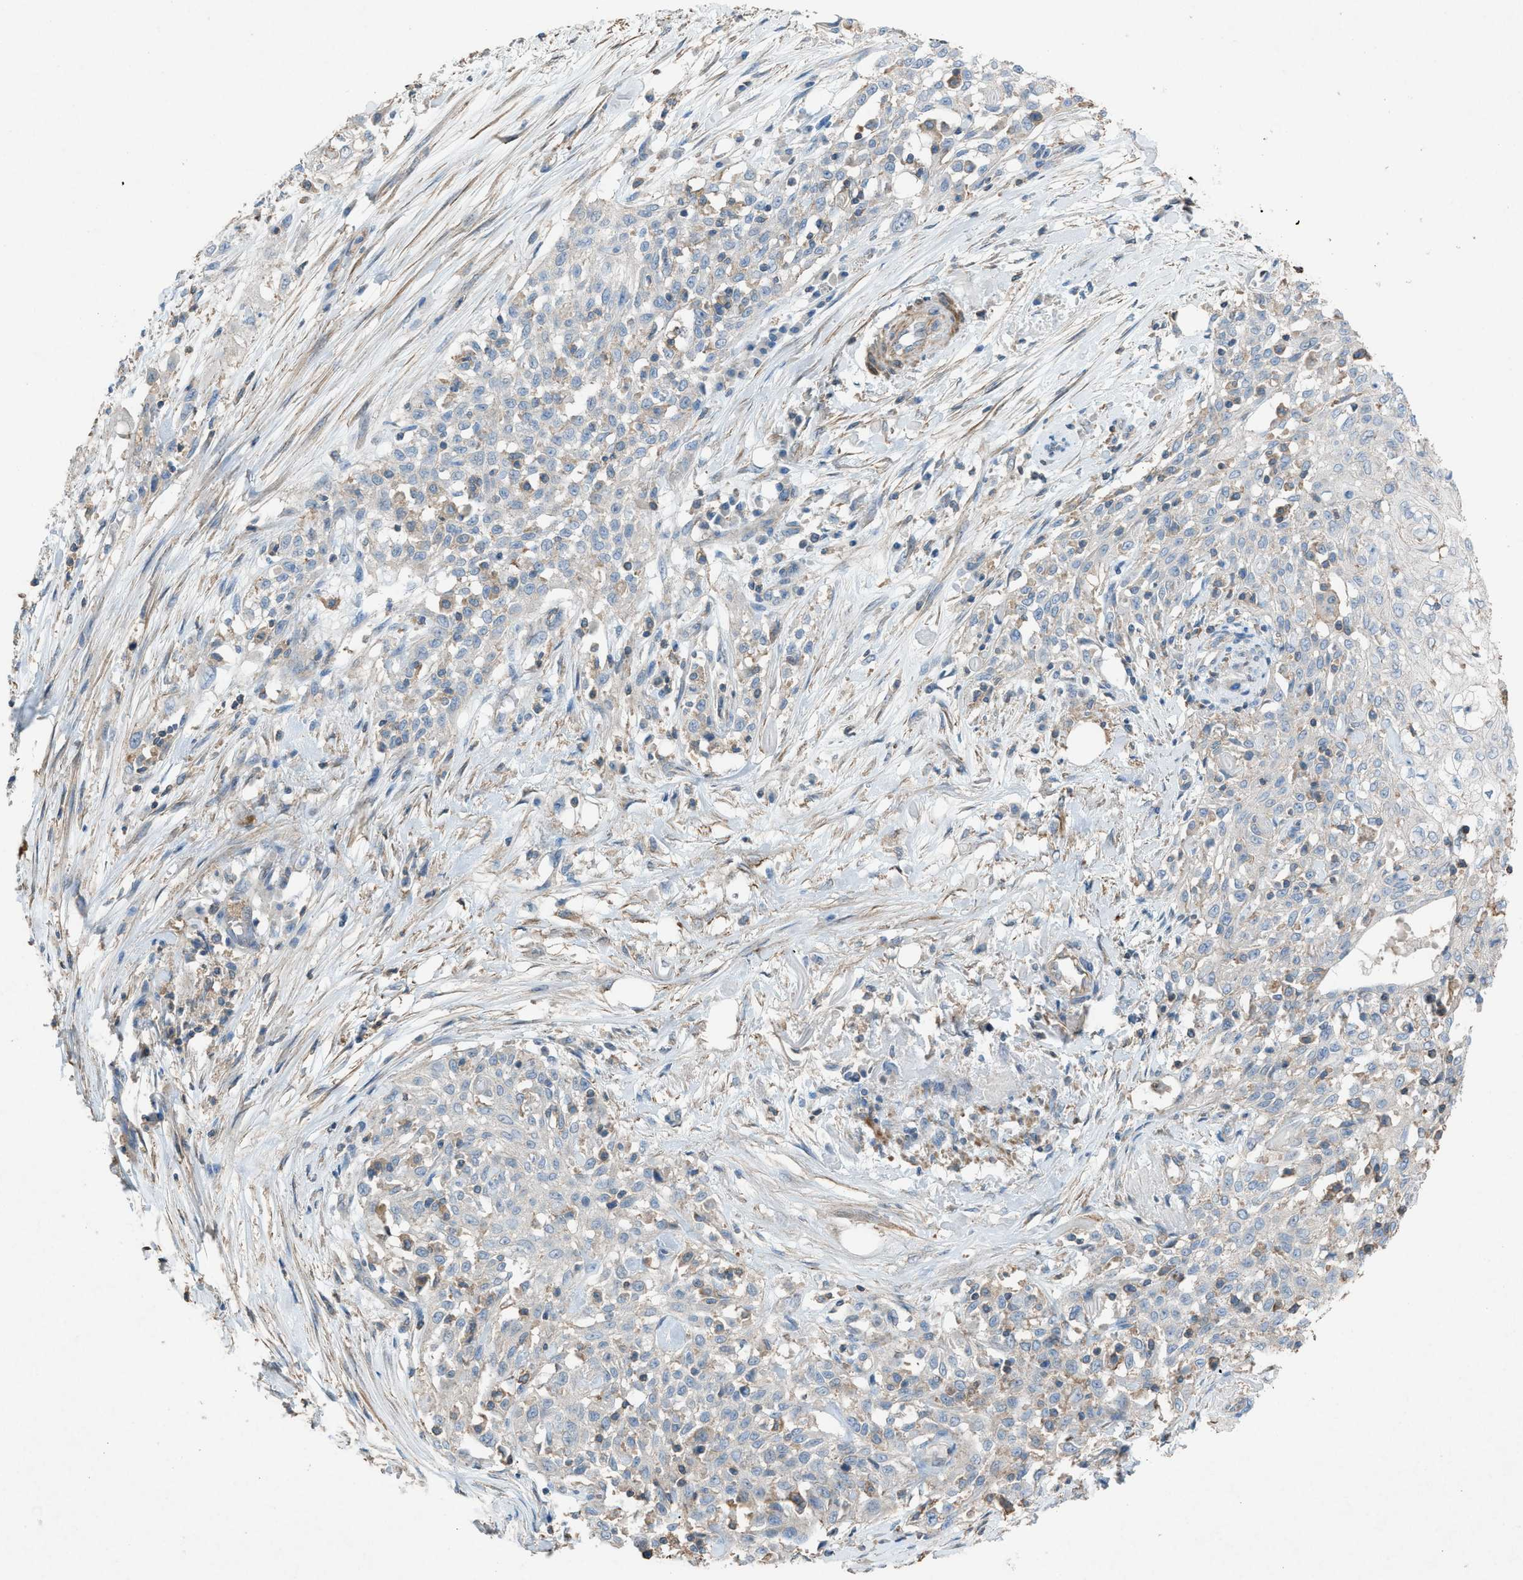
{"staining": {"intensity": "negative", "quantity": "none", "location": "none"}, "tissue": "skin cancer", "cell_type": "Tumor cells", "image_type": "cancer", "snomed": [{"axis": "morphology", "description": "Squamous cell carcinoma, NOS"}, {"axis": "morphology", "description": "Squamous cell carcinoma, metastatic, NOS"}, {"axis": "topography", "description": "Skin"}, {"axis": "topography", "description": "Lymph node"}], "caption": "Immunohistochemistry (IHC) image of skin squamous cell carcinoma stained for a protein (brown), which demonstrates no staining in tumor cells.", "gene": "NCK2", "patient": {"sex": "male", "age": 75}}